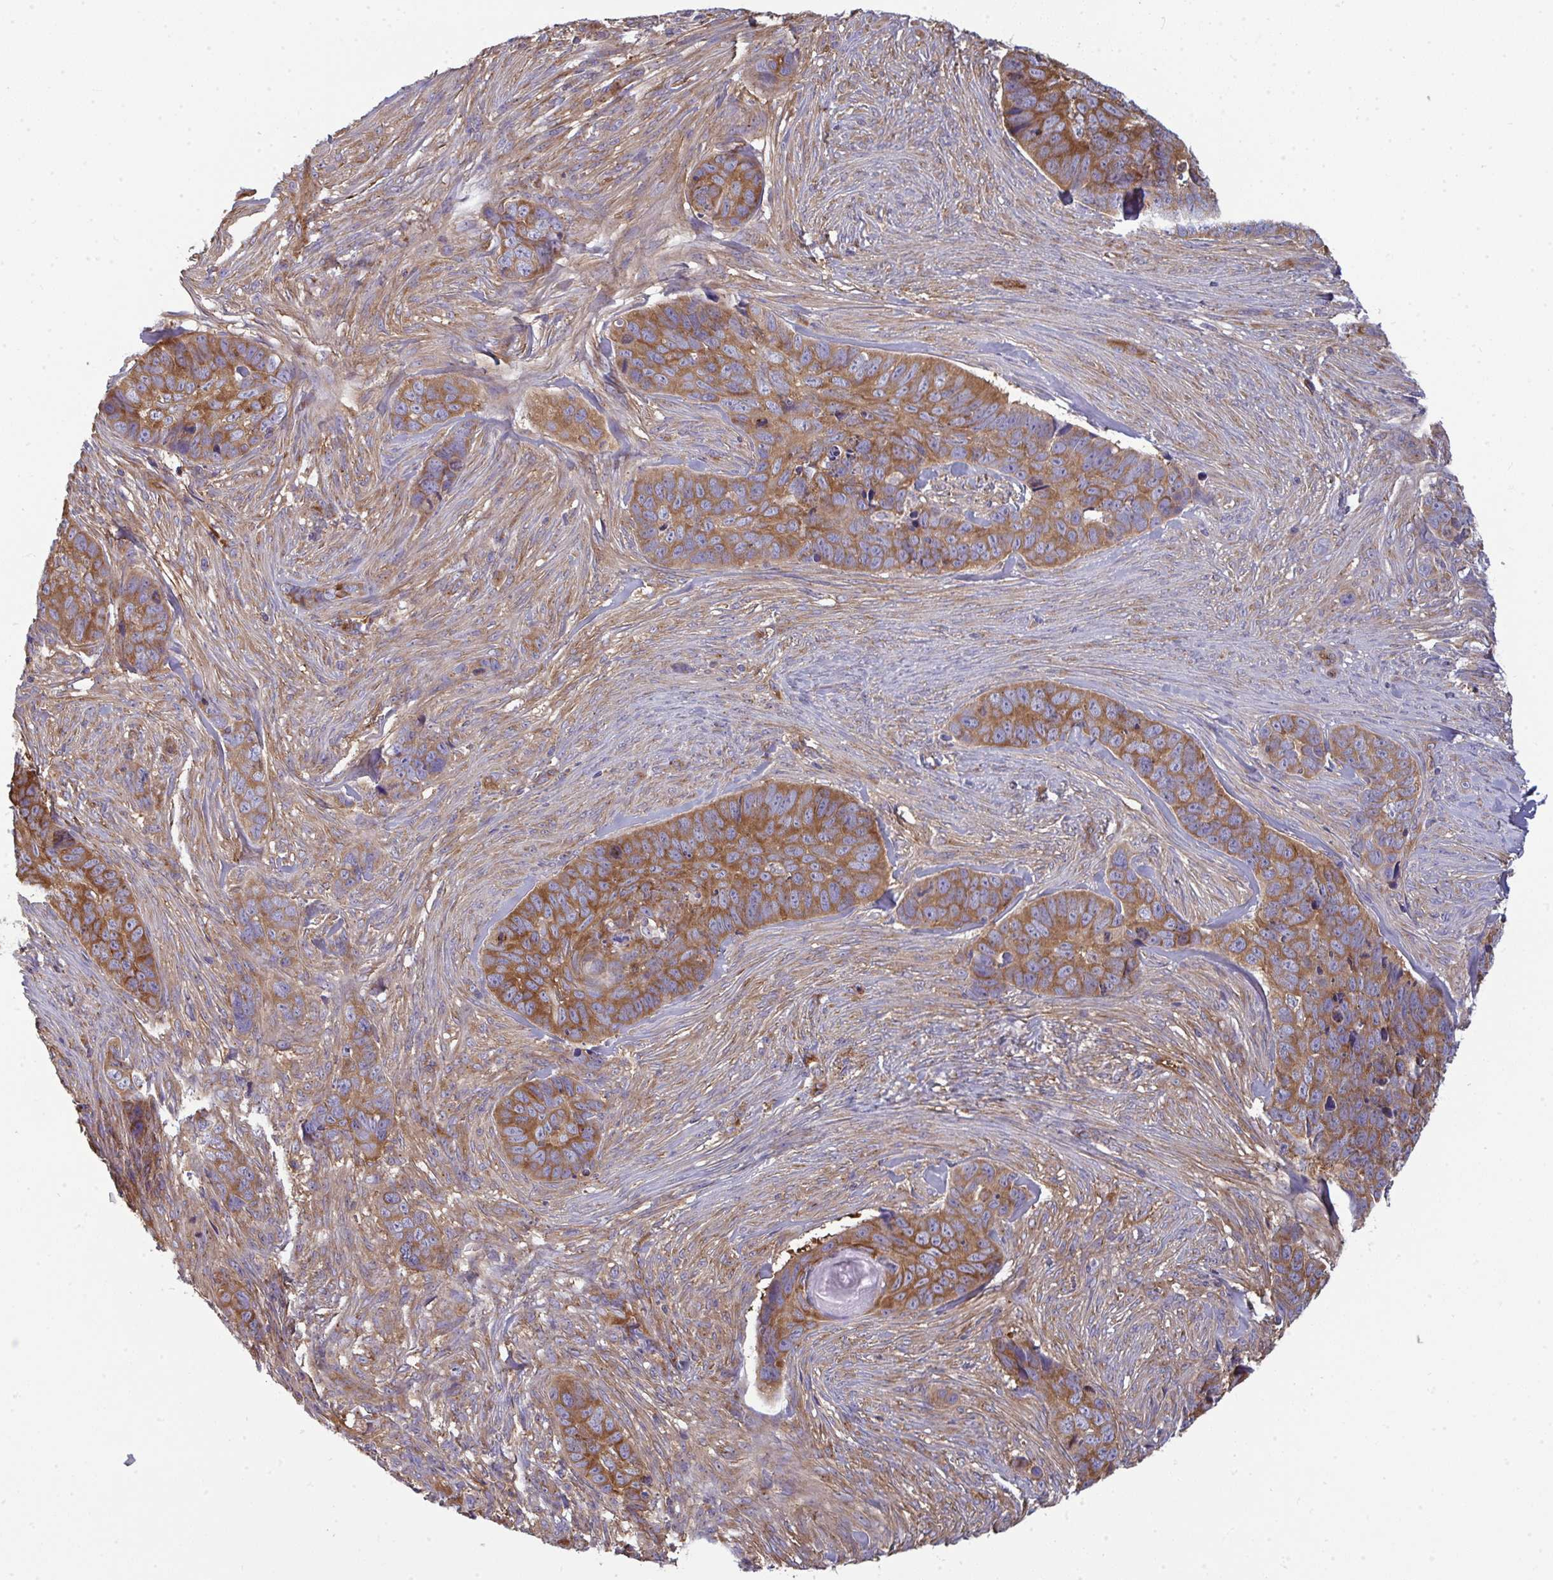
{"staining": {"intensity": "moderate", "quantity": ">75%", "location": "cytoplasmic/membranous"}, "tissue": "skin cancer", "cell_type": "Tumor cells", "image_type": "cancer", "snomed": [{"axis": "morphology", "description": "Basal cell carcinoma"}, {"axis": "topography", "description": "Skin"}], "caption": "High-power microscopy captured an IHC image of skin cancer, revealing moderate cytoplasmic/membranous expression in approximately >75% of tumor cells.", "gene": "DYNC1I2", "patient": {"sex": "female", "age": 82}}